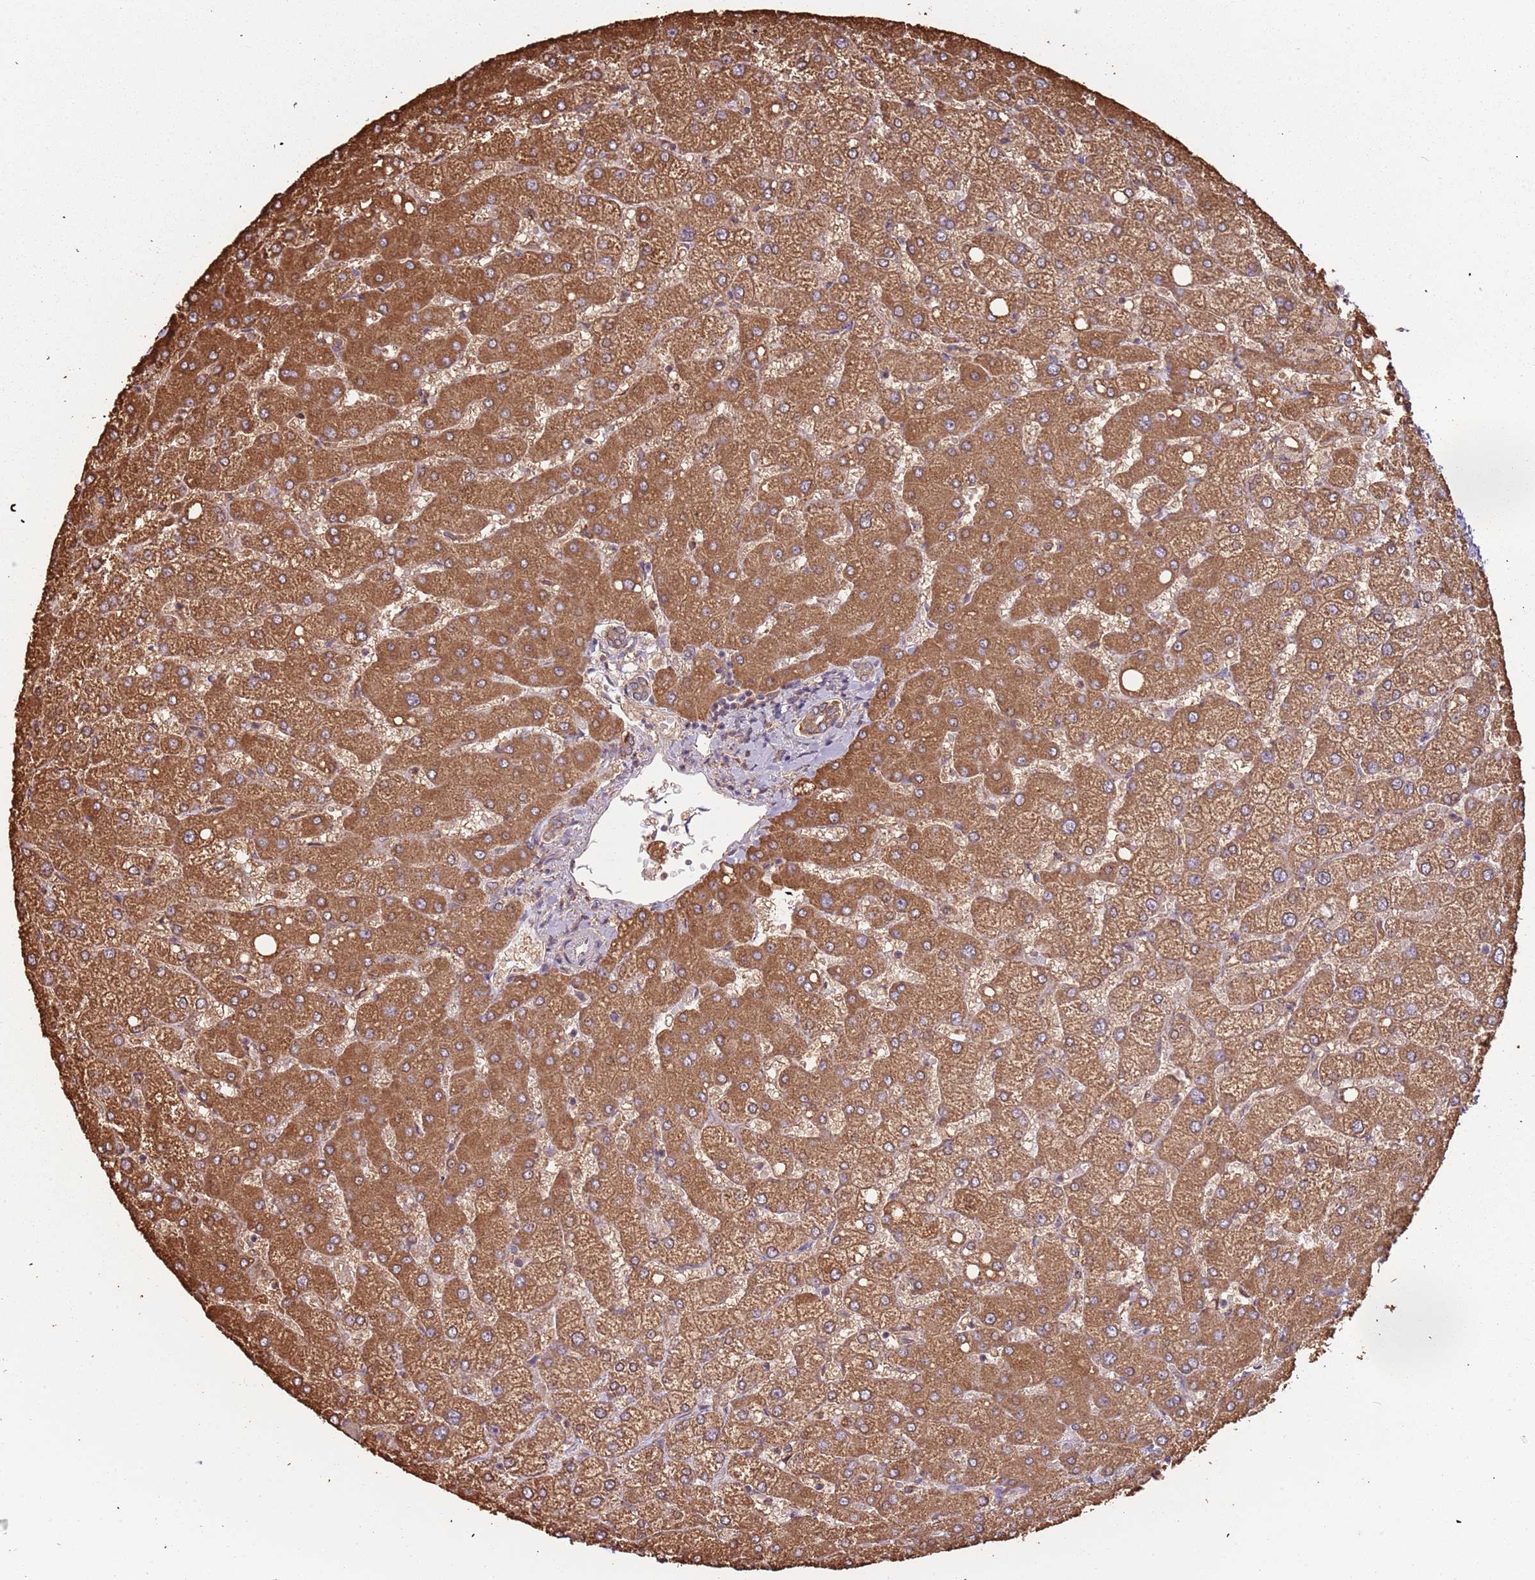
{"staining": {"intensity": "moderate", "quantity": ">75%", "location": "cytoplasmic/membranous"}, "tissue": "liver", "cell_type": "Cholangiocytes", "image_type": "normal", "snomed": [{"axis": "morphology", "description": "Normal tissue, NOS"}, {"axis": "topography", "description": "Liver"}], "caption": "DAB (3,3'-diaminobenzidine) immunohistochemical staining of benign human liver demonstrates moderate cytoplasmic/membranous protein positivity in approximately >75% of cholangiocytes. (IHC, brightfield microscopy, high magnification).", "gene": "ATOSB", "patient": {"sex": "female", "age": 54}}